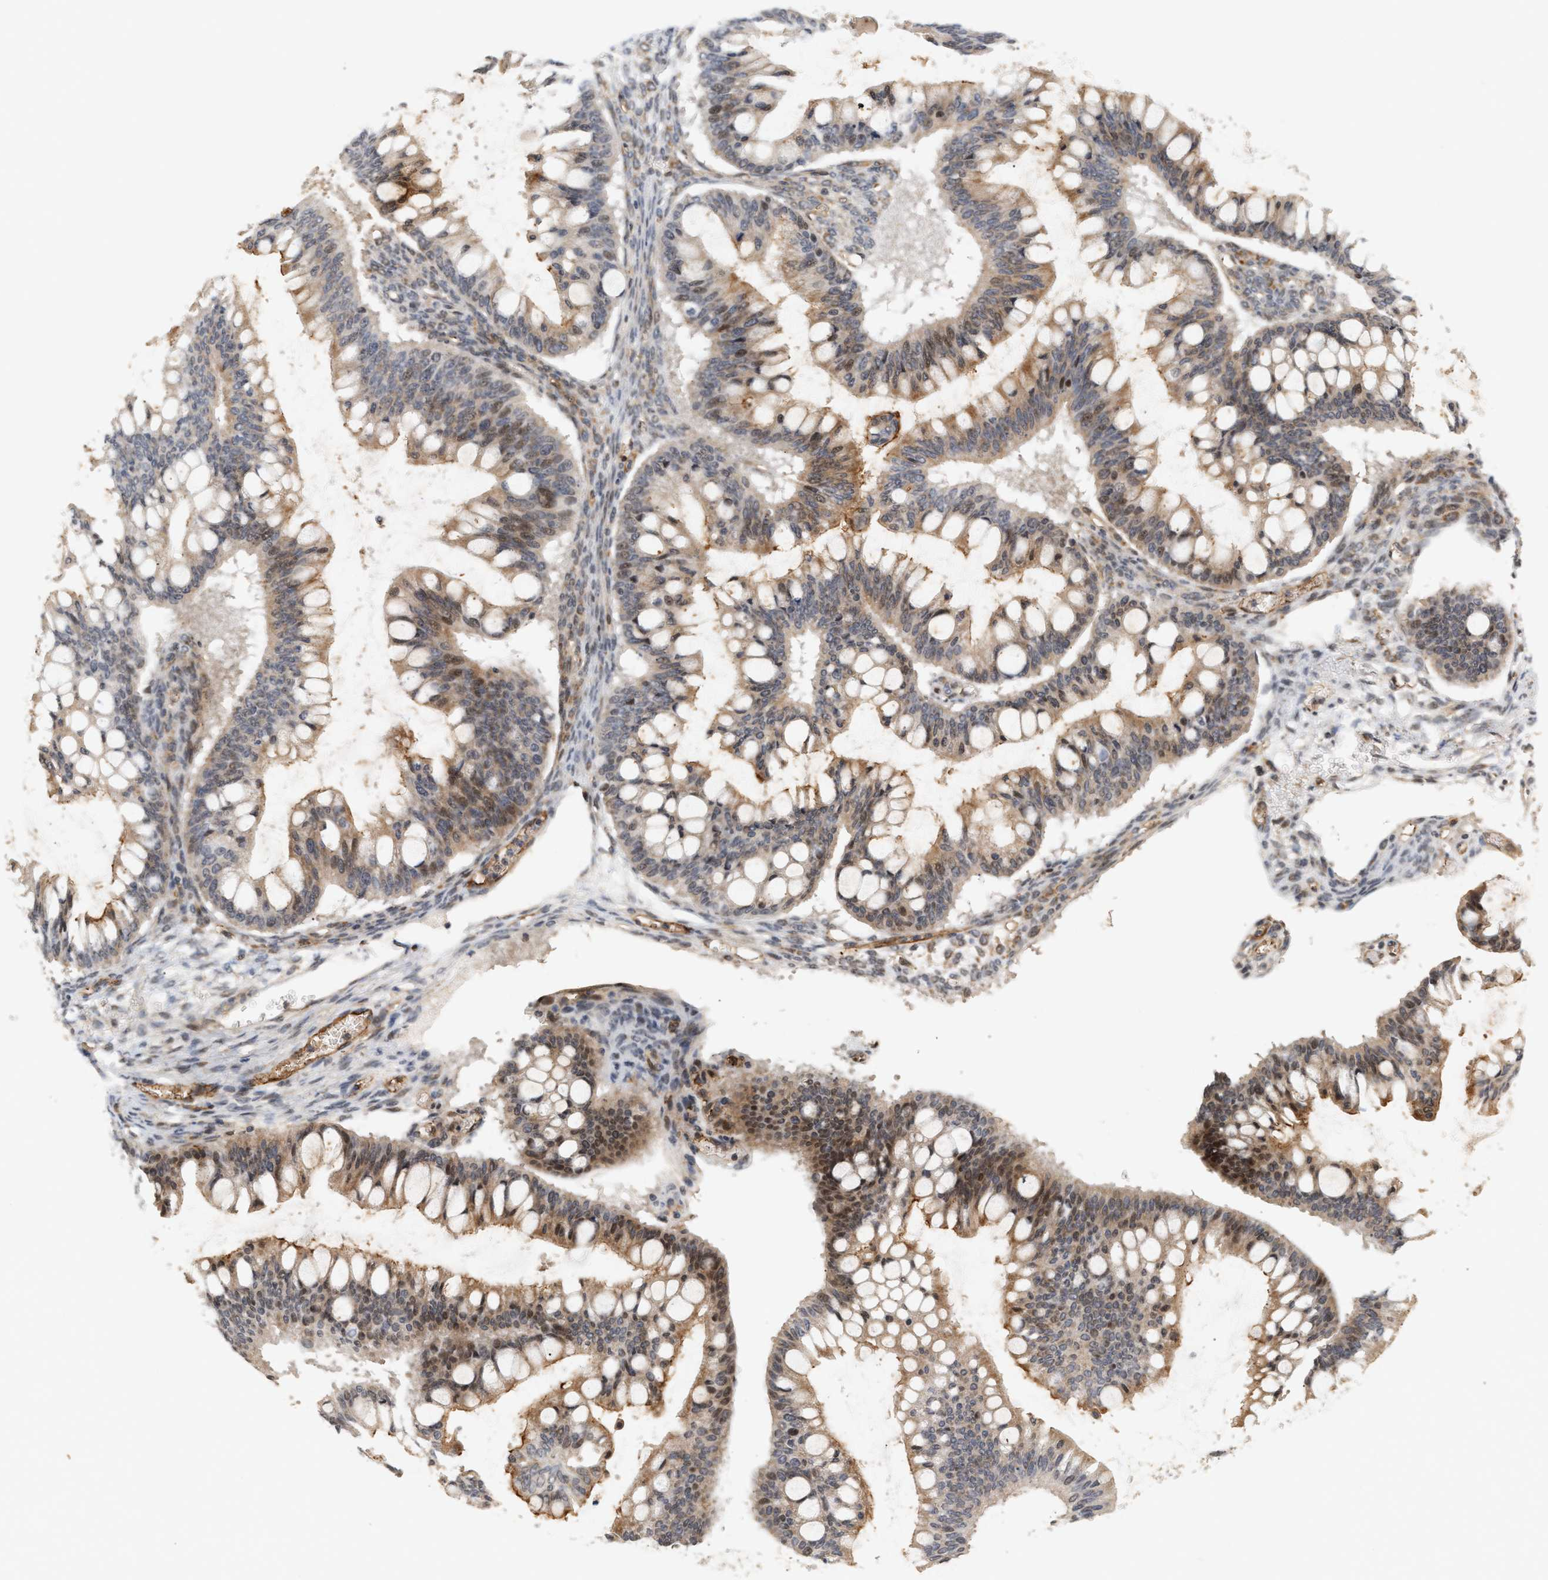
{"staining": {"intensity": "moderate", "quantity": ">75%", "location": "cytoplasmic/membranous"}, "tissue": "ovarian cancer", "cell_type": "Tumor cells", "image_type": "cancer", "snomed": [{"axis": "morphology", "description": "Cystadenocarcinoma, mucinous, NOS"}, {"axis": "topography", "description": "Ovary"}], "caption": "Brown immunohistochemical staining in ovarian cancer reveals moderate cytoplasmic/membranous staining in approximately >75% of tumor cells.", "gene": "PLXND1", "patient": {"sex": "female", "age": 73}}